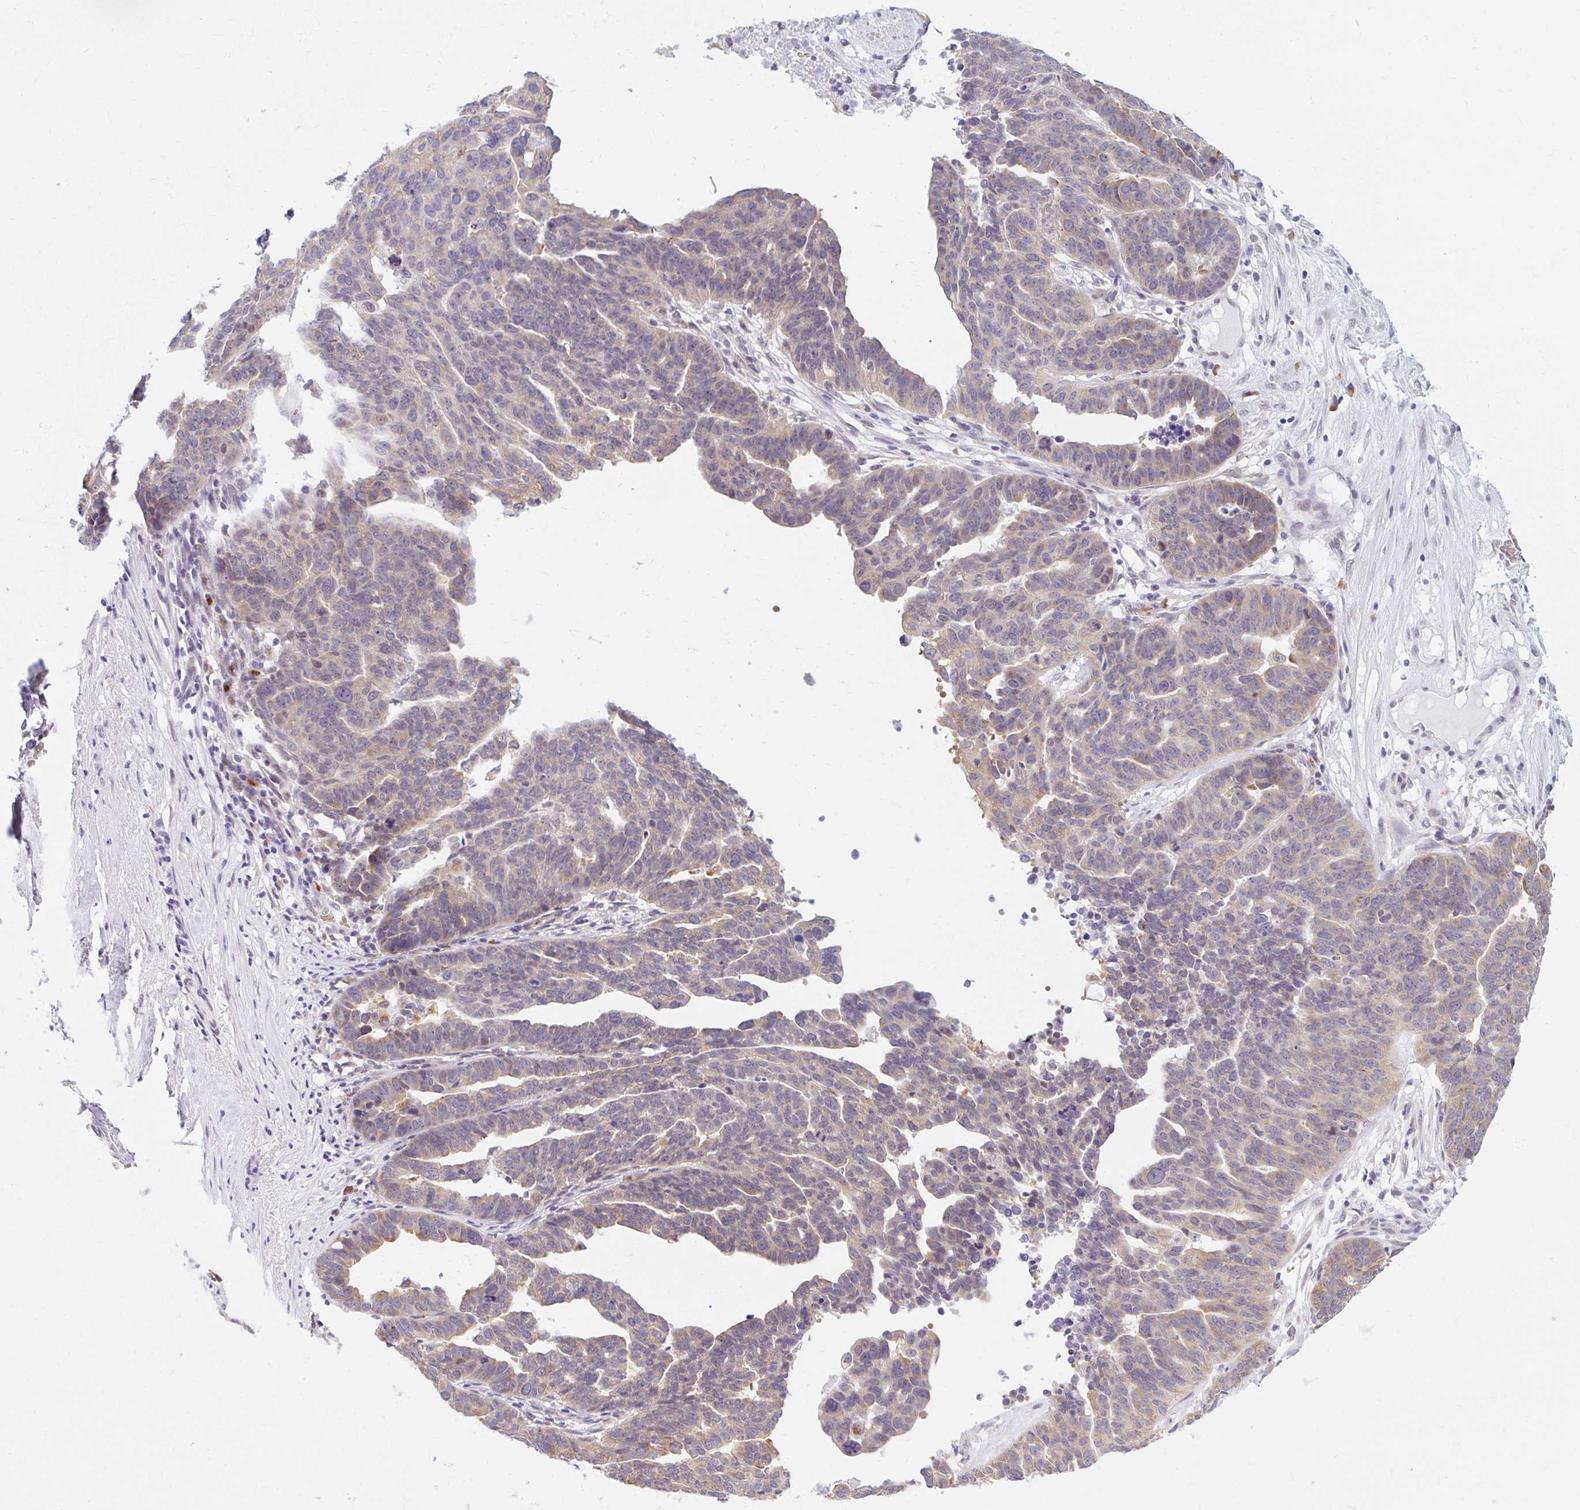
{"staining": {"intensity": "weak", "quantity": "25%-75%", "location": "cytoplasmic/membranous"}, "tissue": "ovarian cancer", "cell_type": "Tumor cells", "image_type": "cancer", "snomed": [{"axis": "morphology", "description": "Cystadenocarcinoma, serous, NOS"}, {"axis": "topography", "description": "Ovary"}], "caption": "Protein expression analysis of ovarian serous cystadenocarcinoma demonstrates weak cytoplasmic/membranous positivity in approximately 25%-75% of tumor cells.", "gene": "SRSF10", "patient": {"sex": "female", "age": 59}}